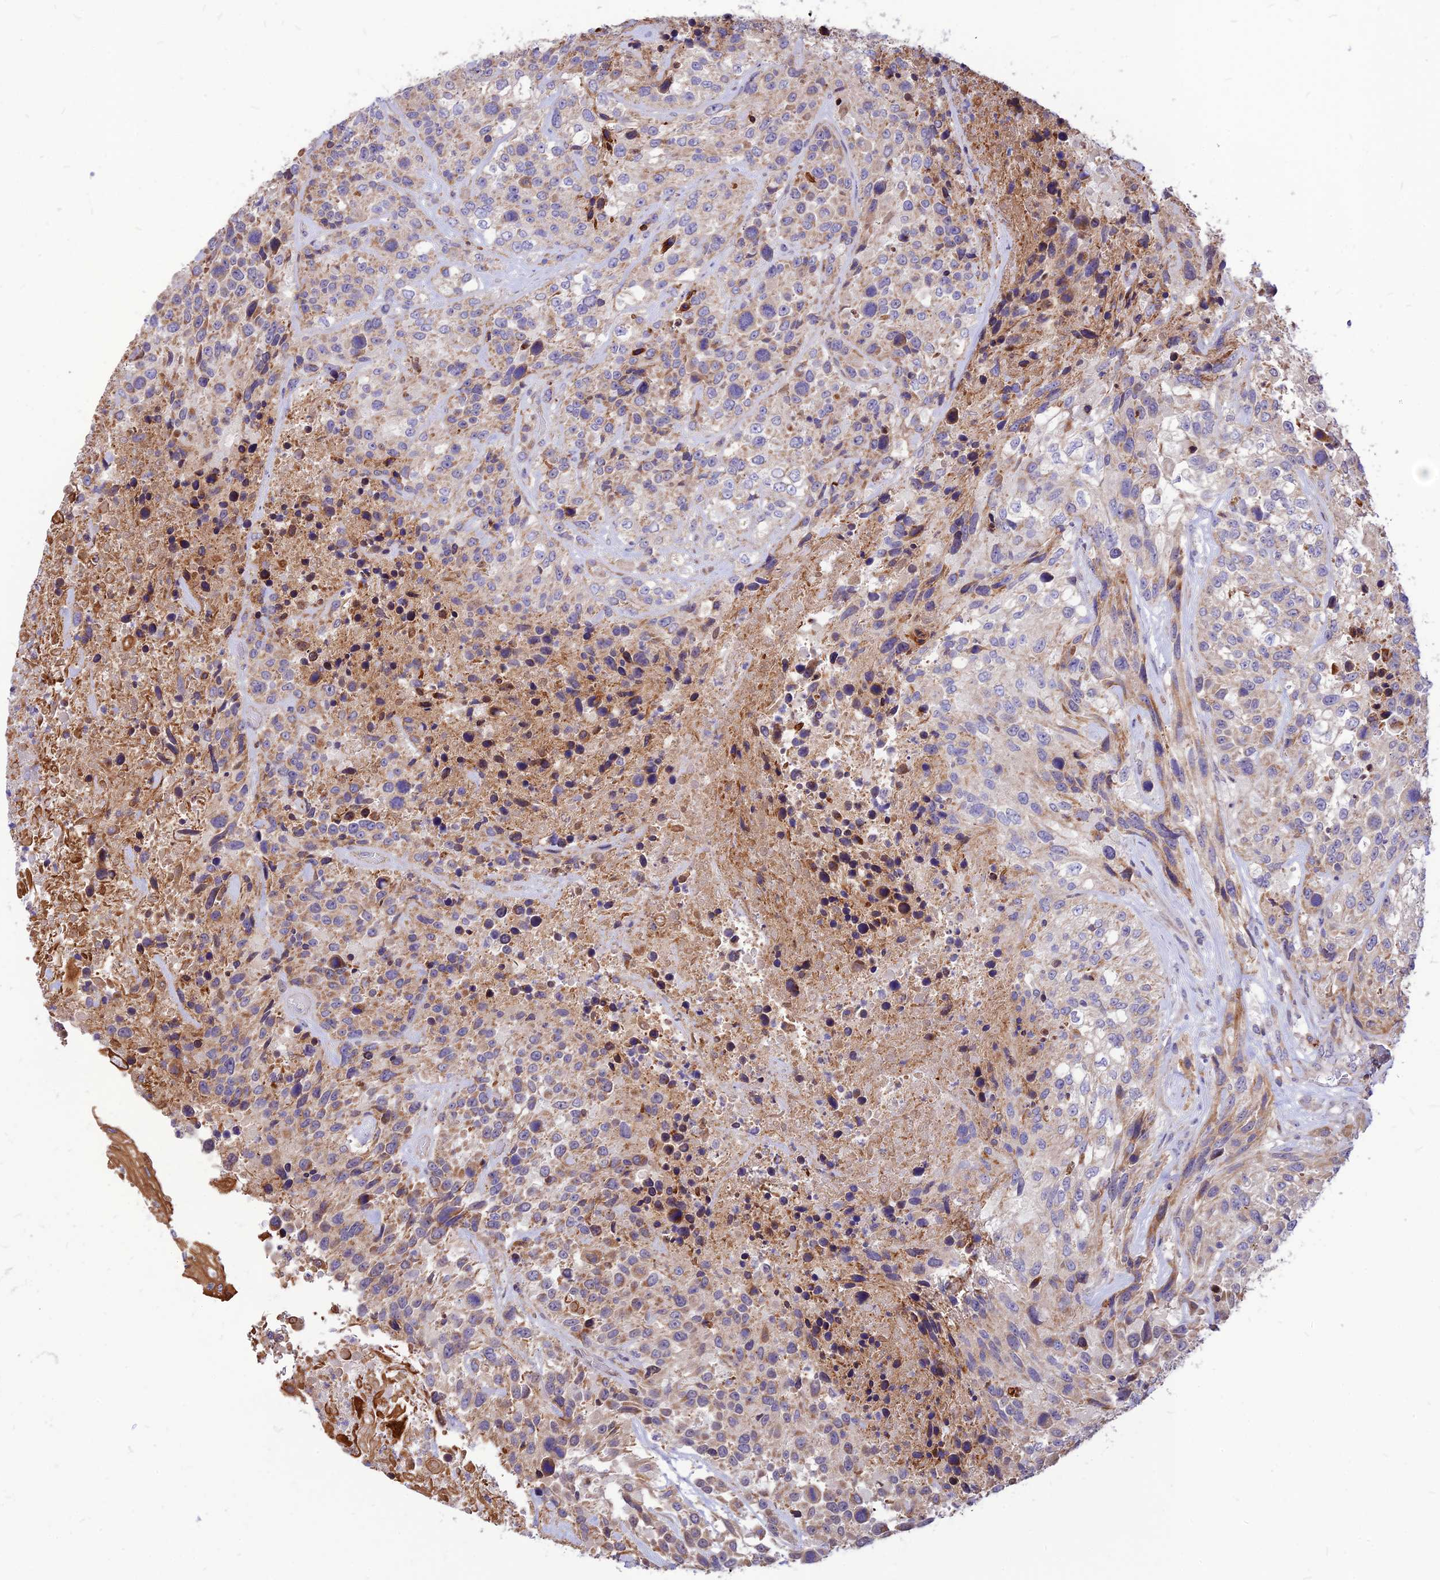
{"staining": {"intensity": "moderate", "quantity": "25%-75%", "location": "cytoplasmic/membranous"}, "tissue": "urothelial cancer", "cell_type": "Tumor cells", "image_type": "cancer", "snomed": [{"axis": "morphology", "description": "Urothelial carcinoma, High grade"}, {"axis": "topography", "description": "Urinary bladder"}], "caption": "Moderate cytoplasmic/membranous positivity for a protein is identified in about 25%-75% of tumor cells of urothelial carcinoma (high-grade) using immunohistochemistry.", "gene": "ECI1", "patient": {"sex": "female", "age": 70}}